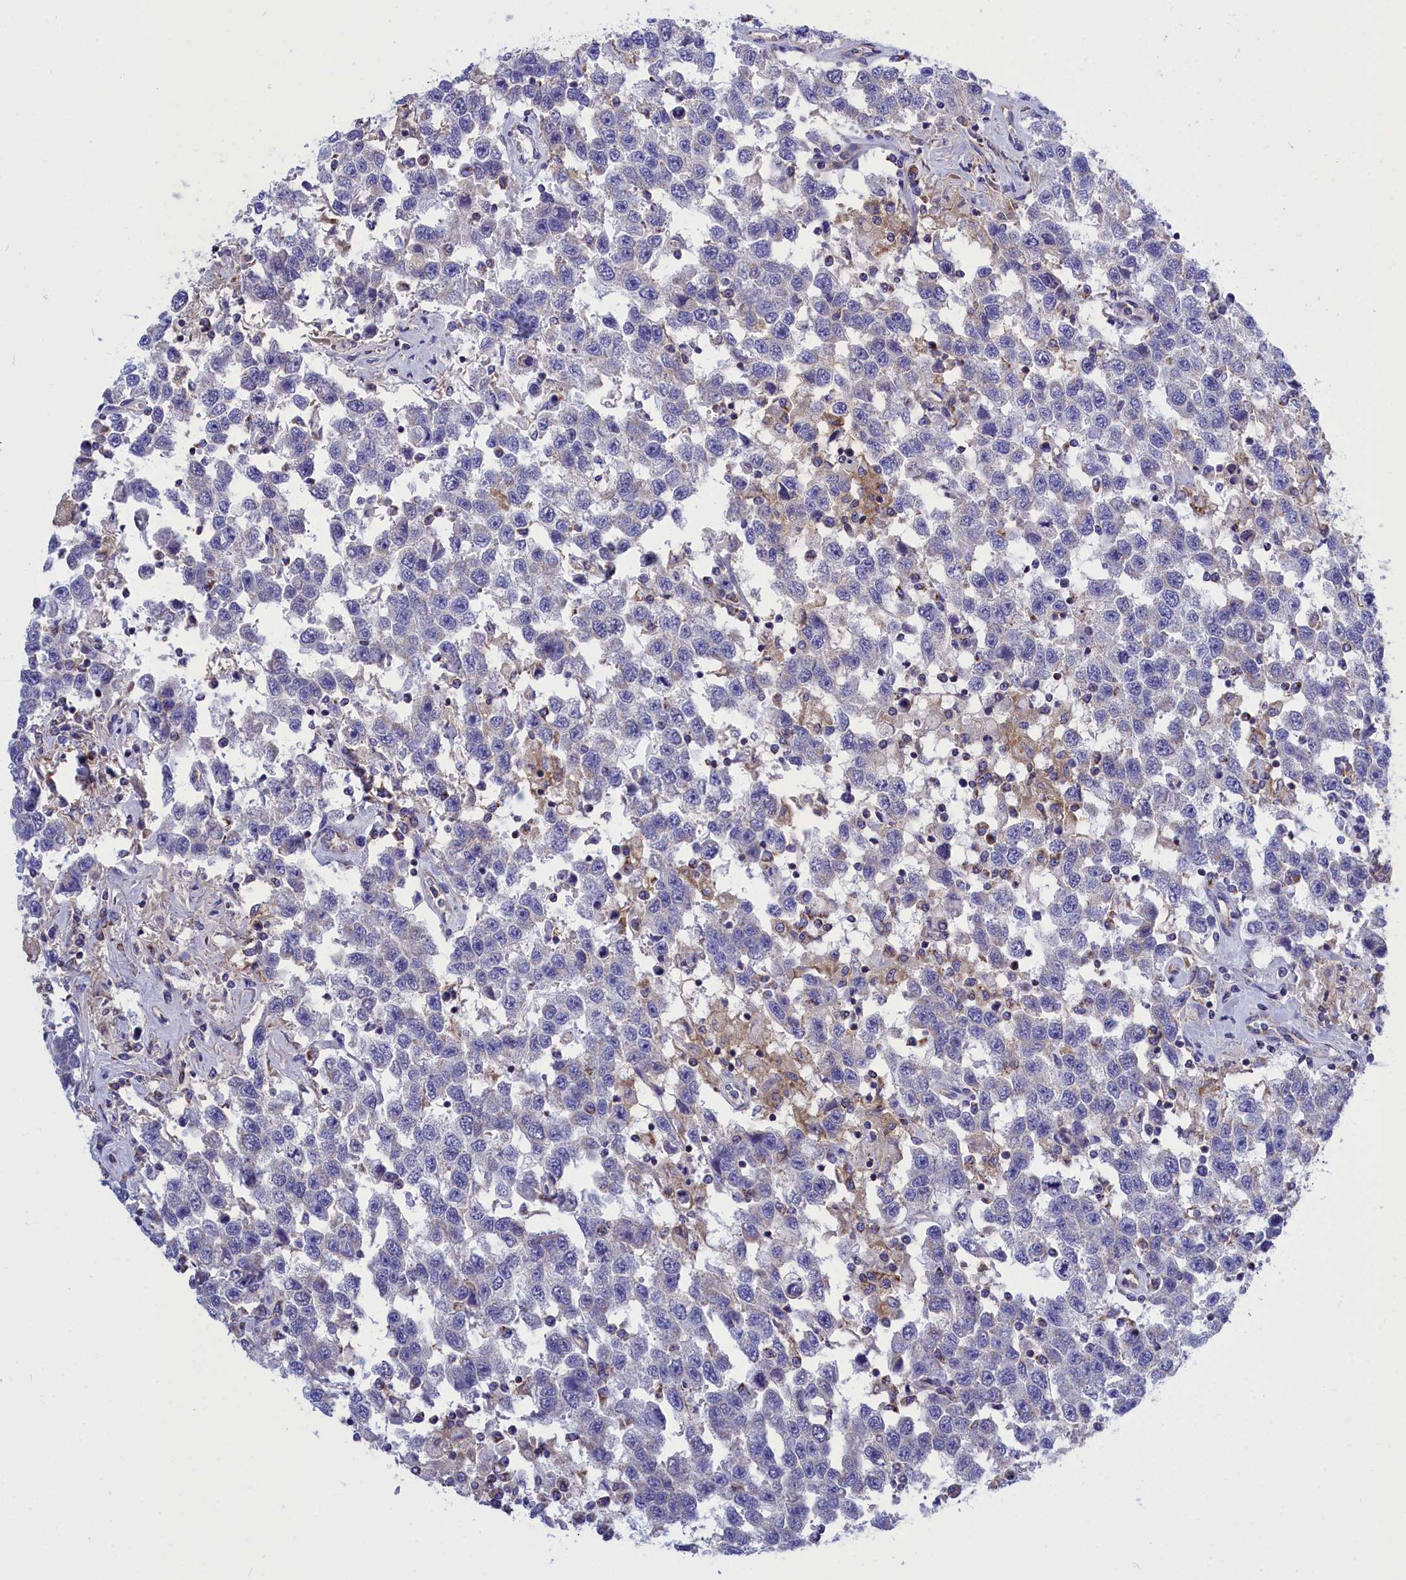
{"staining": {"intensity": "negative", "quantity": "none", "location": "none"}, "tissue": "testis cancer", "cell_type": "Tumor cells", "image_type": "cancer", "snomed": [{"axis": "morphology", "description": "Seminoma, NOS"}, {"axis": "topography", "description": "Testis"}], "caption": "High magnification brightfield microscopy of testis cancer (seminoma) stained with DAB (3,3'-diaminobenzidine) (brown) and counterstained with hematoxylin (blue): tumor cells show no significant staining.", "gene": "CCRL2", "patient": {"sex": "male", "age": 41}}